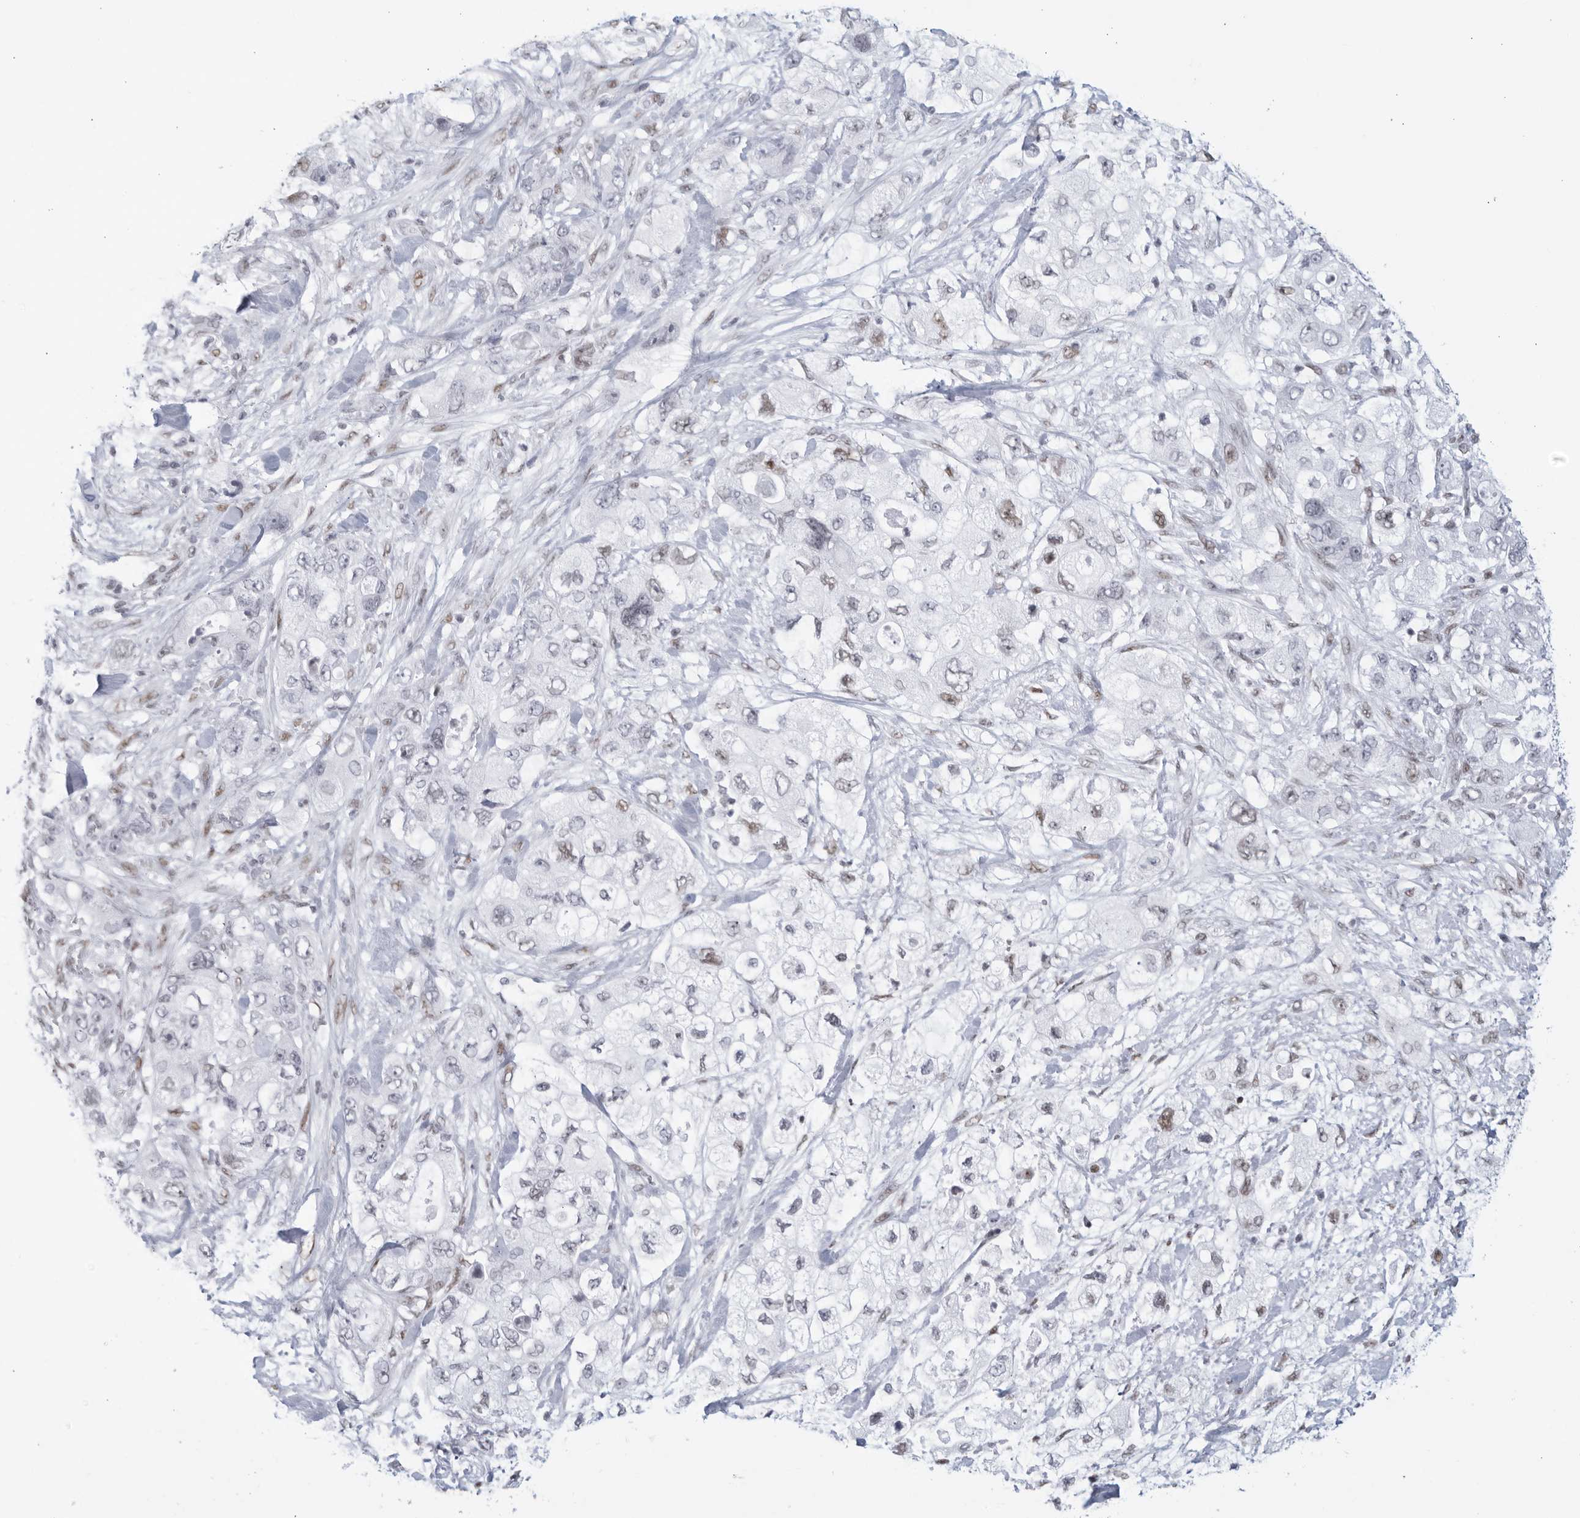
{"staining": {"intensity": "weak", "quantity": "25%-75%", "location": "nuclear"}, "tissue": "pancreatic cancer", "cell_type": "Tumor cells", "image_type": "cancer", "snomed": [{"axis": "morphology", "description": "Adenocarcinoma, NOS"}, {"axis": "topography", "description": "Pancreas"}], "caption": "Protein expression analysis of human pancreatic cancer (adenocarcinoma) reveals weak nuclear positivity in approximately 25%-75% of tumor cells.", "gene": "HP1BP3", "patient": {"sex": "female", "age": 73}}